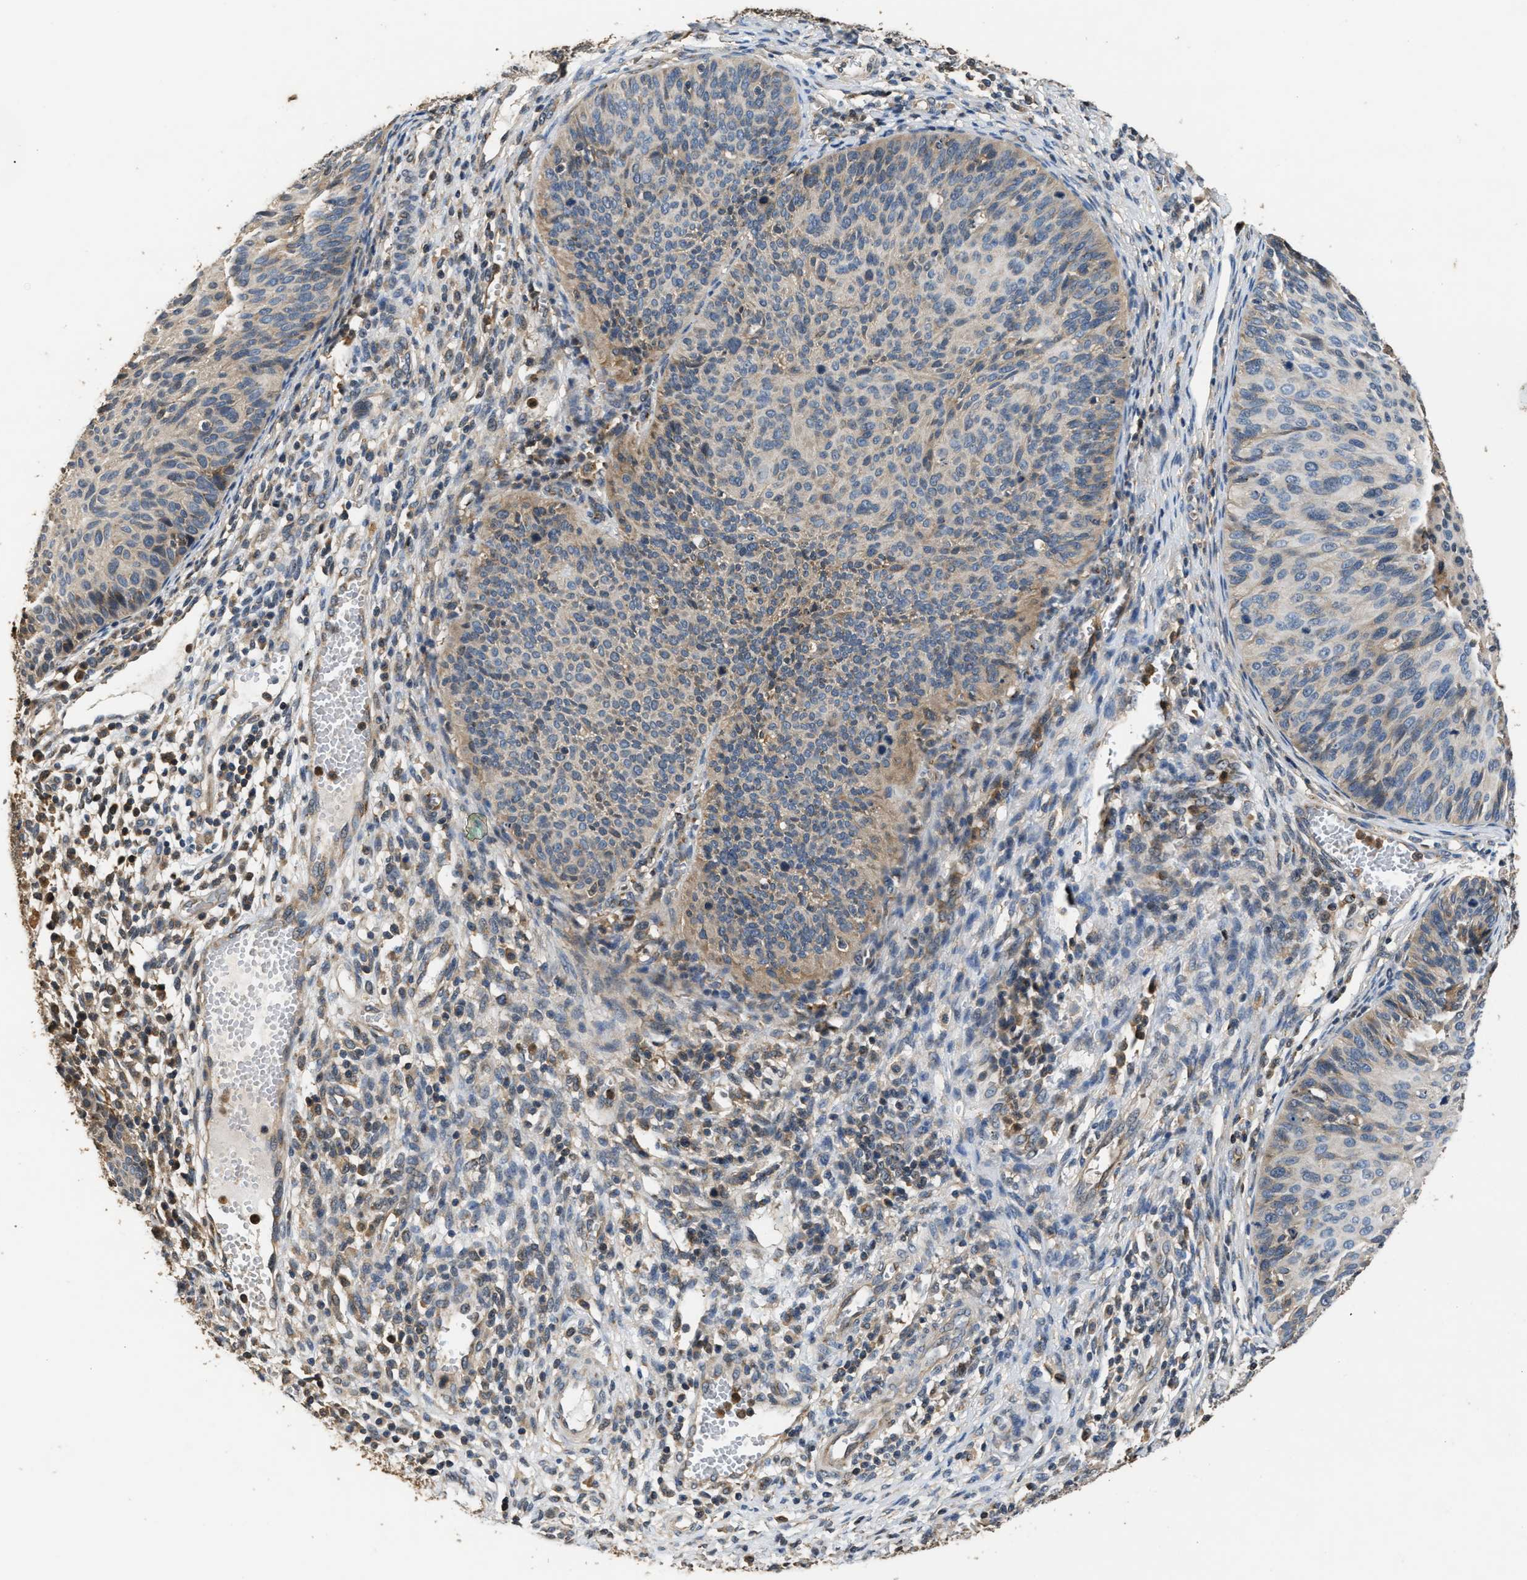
{"staining": {"intensity": "weak", "quantity": "<25%", "location": "cytoplasmic/membranous"}, "tissue": "cervical cancer", "cell_type": "Tumor cells", "image_type": "cancer", "snomed": [{"axis": "morphology", "description": "Squamous cell carcinoma, NOS"}, {"axis": "topography", "description": "Cervix"}], "caption": "This is a photomicrograph of IHC staining of cervical cancer (squamous cell carcinoma), which shows no expression in tumor cells.", "gene": "CHUK", "patient": {"sex": "female", "age": 36}}